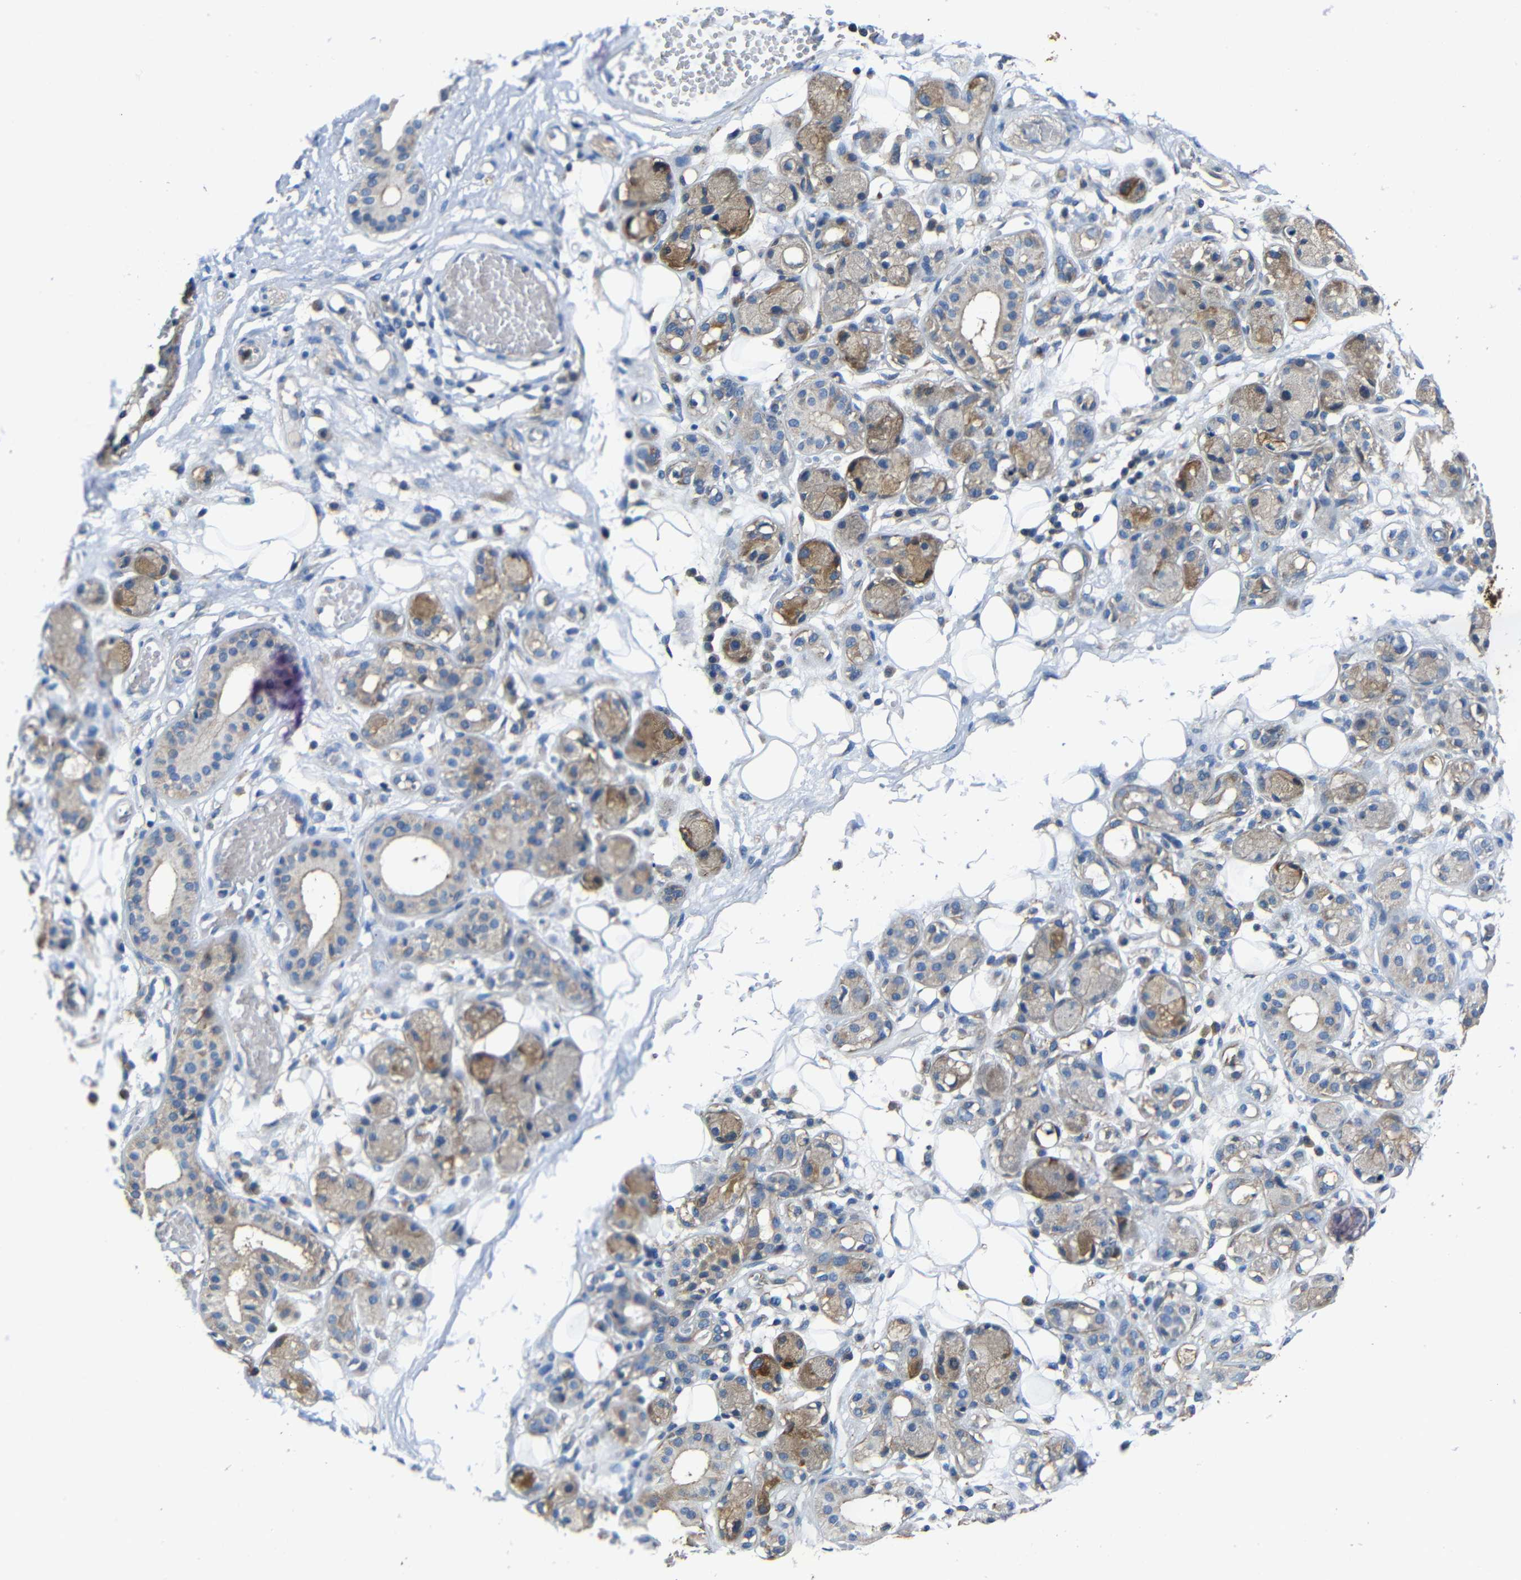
{"staining": {"intensity": "negative", "quantity": "none", "location": "none"}, "tissue": "adipose tissue", "cell_type": "Adipocytes", "image_type": "normal", "snomed": [{"axis": "morphology", "description": "Normal tissue, NOS"}, {"axis": "morphology", "description": "Inflammation, NOS"}, {"axis": "topography", "description": "Vascular tissue"}, {"axis": "topography", "description": "Salivary gland"}], "caption": "Adipocytes show no significant protein positivity in normal adipose tissue. Brightfield microscopy of immunohistochemistry (IHC) stained with DAB (3,3'-diaminobenzidine) (brown) and hematoxylin (blue), captured at high magnification.", "gene": "GDI1", "patient": {"sex": "female", "age": 75}}